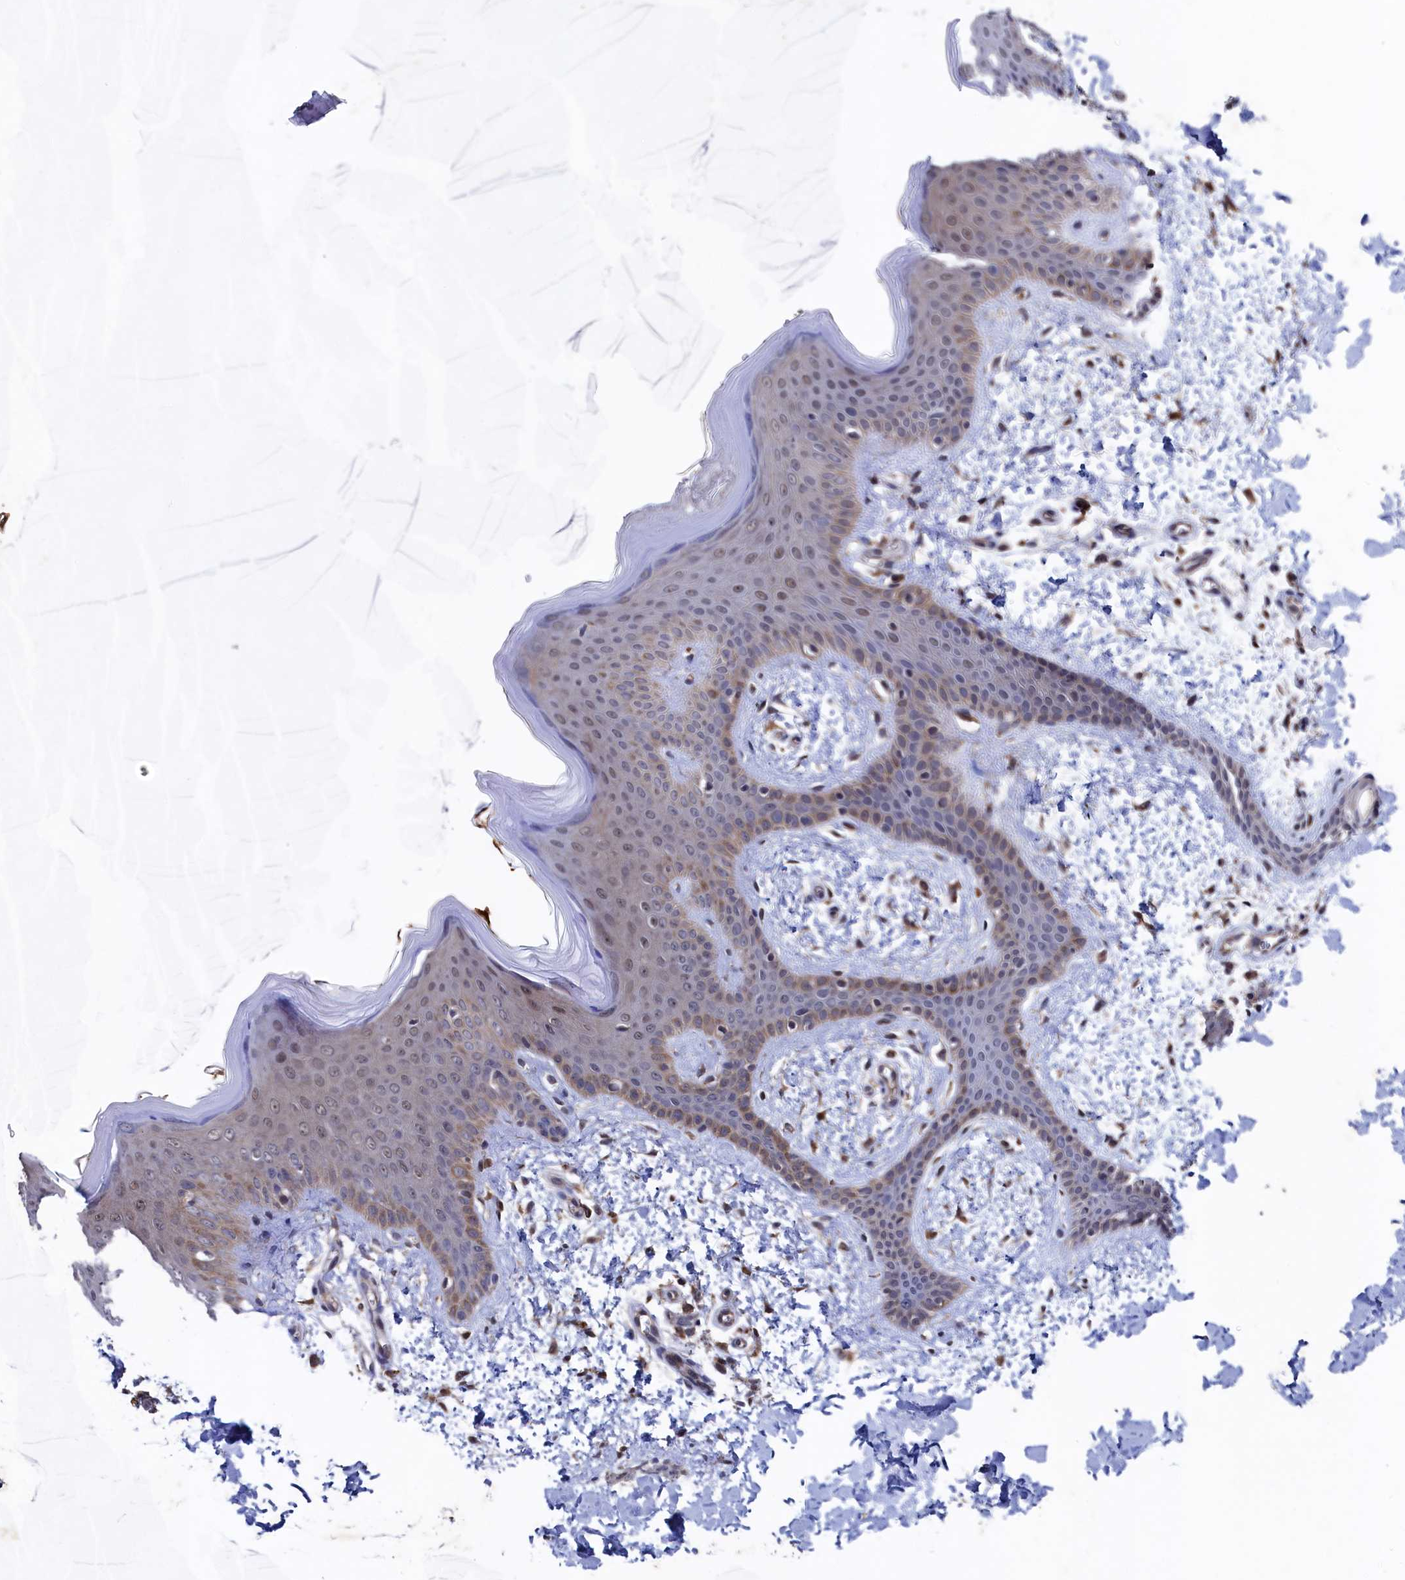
{"staining": {"intensity": "moderate", "quantity": ">75%", "location": "cytoplasmic/membranous"}, "tissue": "skin", "cell_type": "Fibroblasts", "image_type": "normal", "snomed": [{"axis": "morphology", "description": "Normal tissue, NOS"}, {"axis": "topography", "description": "Skin"}], "caption": "Protein staining of unremarkable skin displays moderate cytoplasmic/membranous positivity in about >75% of fibroblasts.", "gene": "RNH1", "patient": {"sex": "male", "age": 36}}